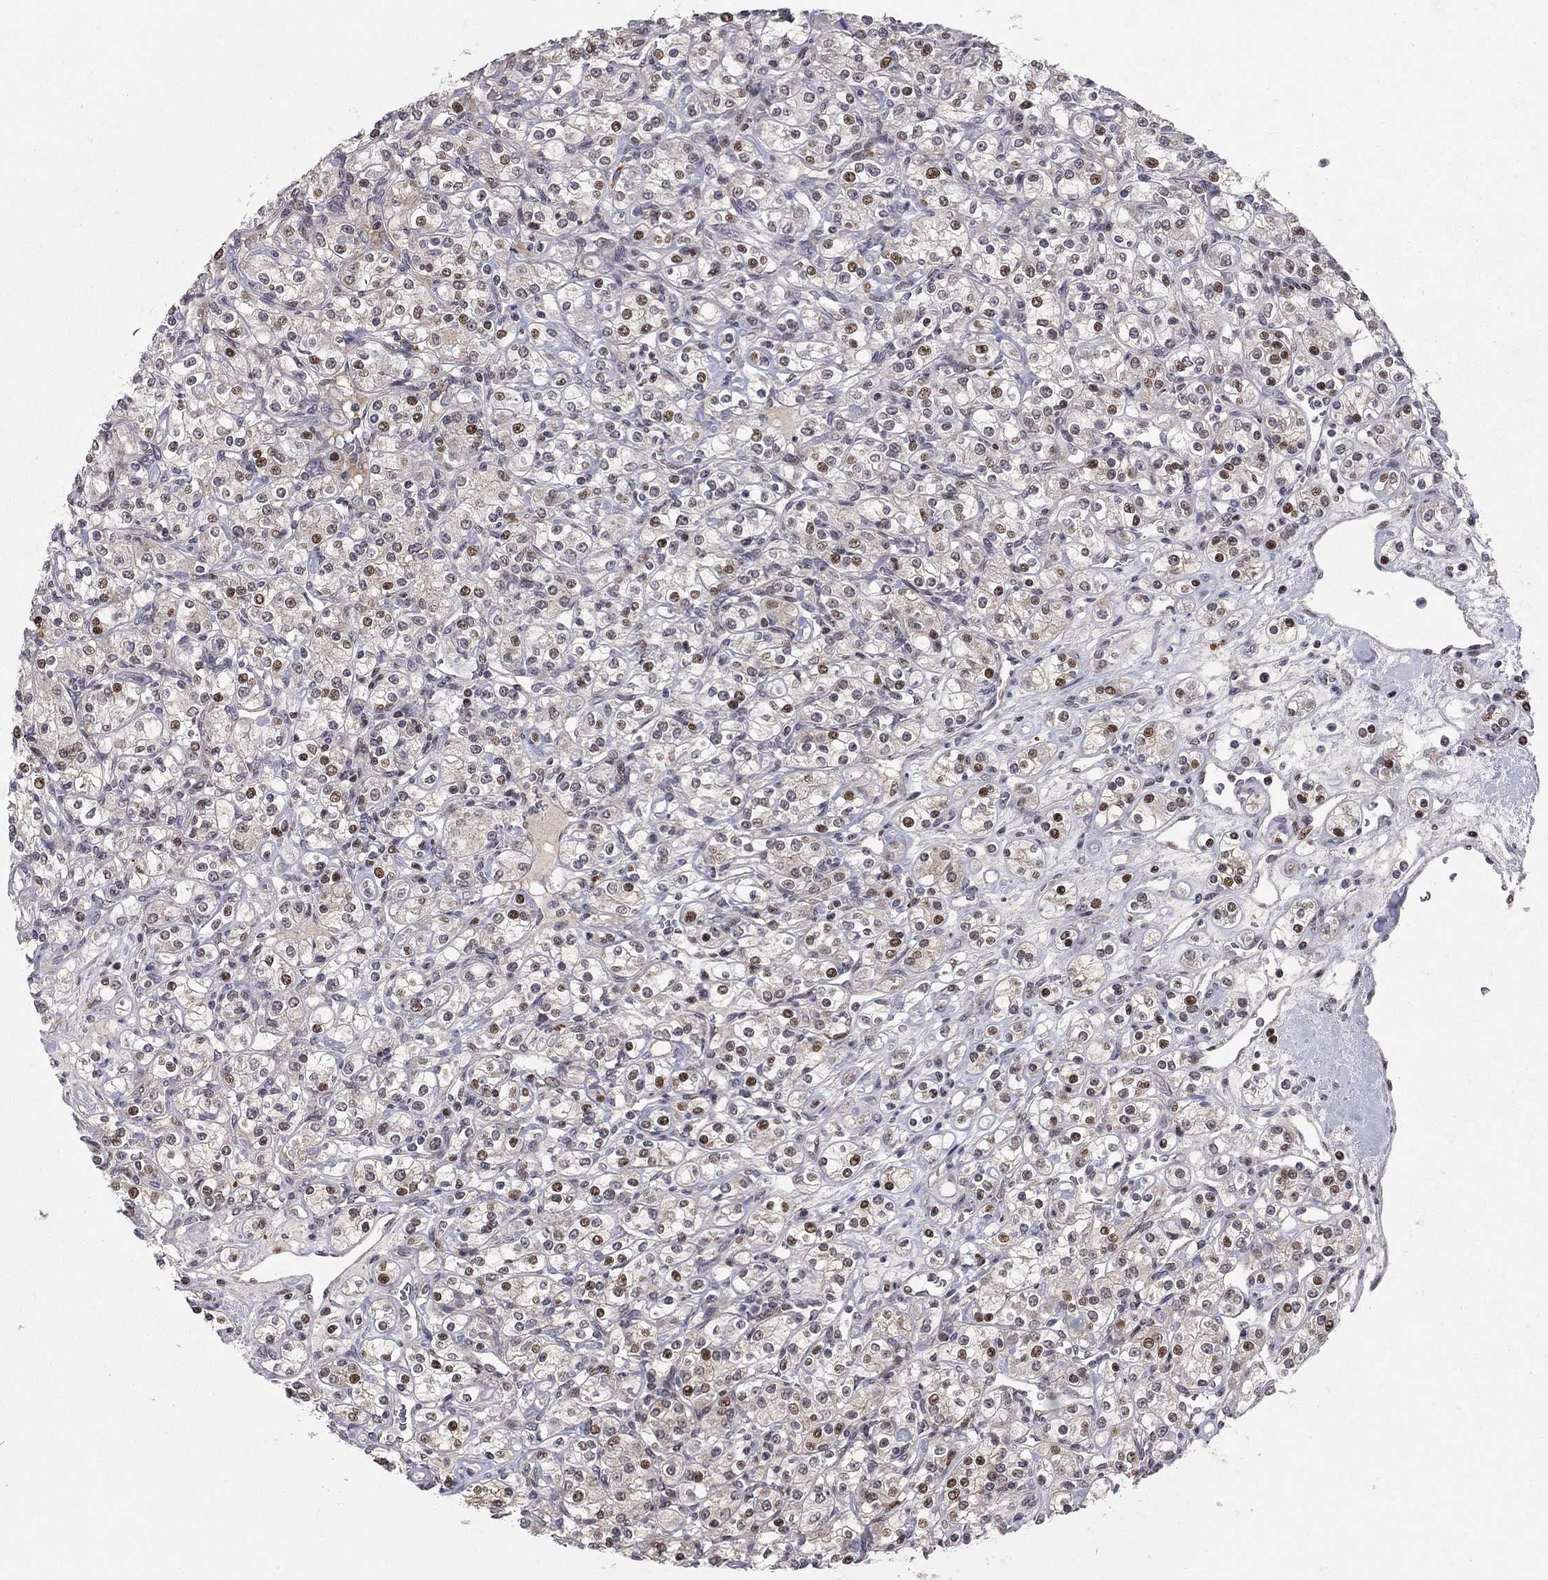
{"staining": {"intensity": "moderate", "quantity": "<25%", "location": "nuclear"}, "tissue": "renal cancer", "cell_type": "Tumor cells", "image_type": "cancer", "snomed": [{"axis": "morphology", "description": "Adenocarcinoma, NOS"}, {"axis": "topography", "description": "Kidney"}], "caption": "High-power microscopy captured an immunohistochemistry (IHC) image of renal adenocarcinoma, revealing moderate nuclear positivity in approximately <25% of tumor cells.", "gene": "HDAC3", "patient": {"sex": "male", "age": 77}}